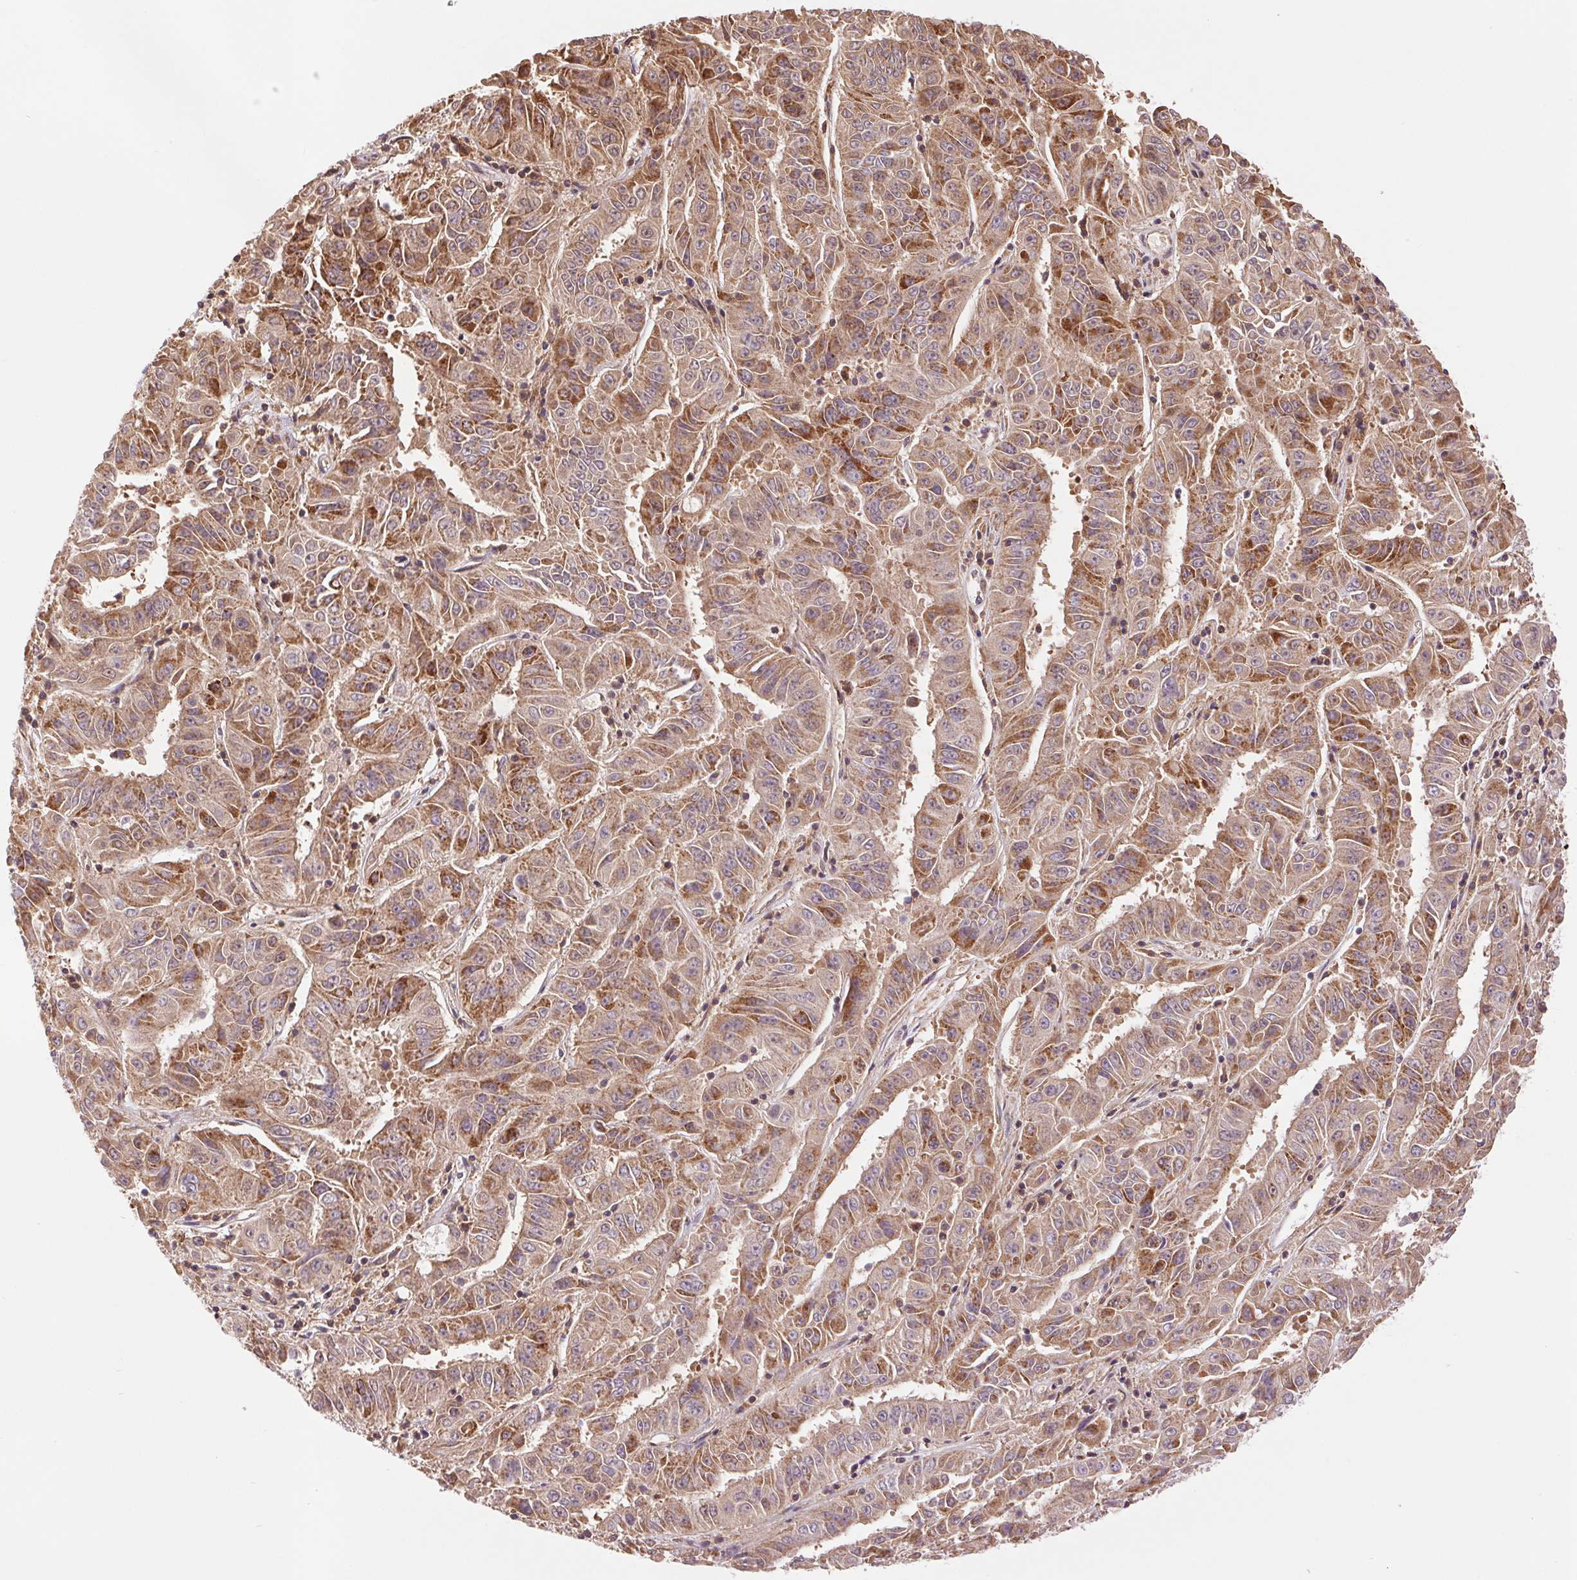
{"staining": {"intensity": "moderate", "quantity": ">75%", "location": "cytoplasmic/membranous"}, "tissue": "pancreatic cancer", "cell_type": "Tumor cells", "image_type": "cancer", "snomed": [{"axis": "morphology", "description": "Adenocarcinoma, NOS"}, {"axis": "topography", "description": "Pancreas"}], "caption": "DAB (3,3'-diaminobenzidine) immunohistochemical staining of human adenocarcinoma (pancreatic) displays moderate cytoplasmic/membranous protein positivity in approximately >75% of tumor cells.", "gene": "BTF3L4", "patient": {"sex": "male", "age": 63}}